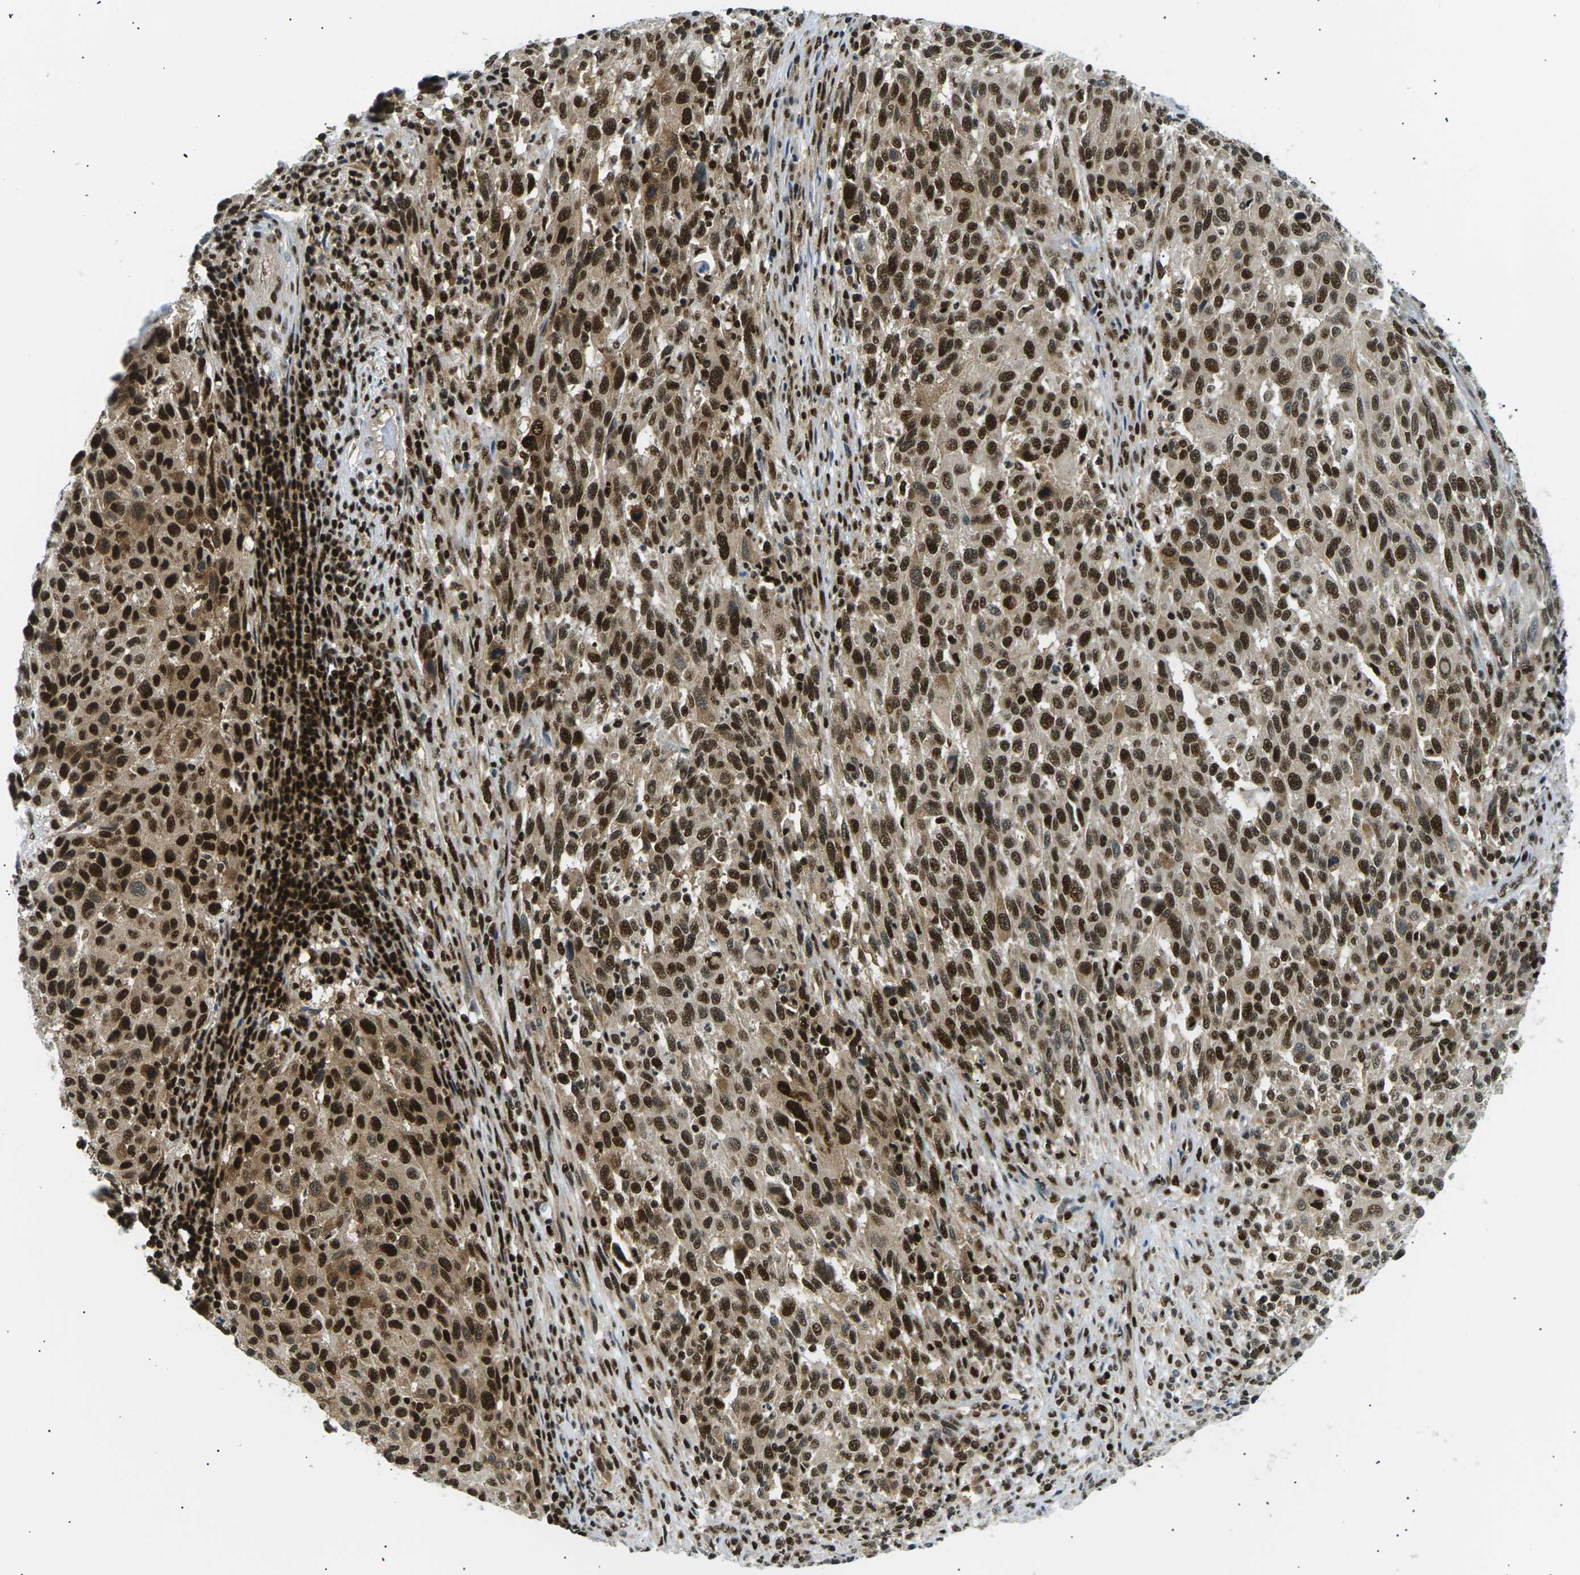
{"staining": {"intensity": "strong", "quantity": ">75%", "location": "cytoplasmic/membranous,nuclear"}, "tissue": "melanoma", "cell_type": "Tumor cells", "image_type": "cancer", "snomed": [{"axis": "morphology", "description": "Malignant melanoma, Metastatic site"}, {"axis": "topography", "description": "Lymph node"}], "caption": "Immunohistochemistry (IHC) staining of melanoma, which reveals high levels of strong cytoplasmic/membranous and nuclear expression in about >75% of tumor cells indicating strong cytoplasmic/membranous and nuclear protein expression. The staining was performed using DAB (3,3'-diaminobenzidine) (brown) for protein detection and nuclei were counterstained in hematoxylin (blue).", "gene": "RPA2", "patient": {"sex": "male", "age": 61}}